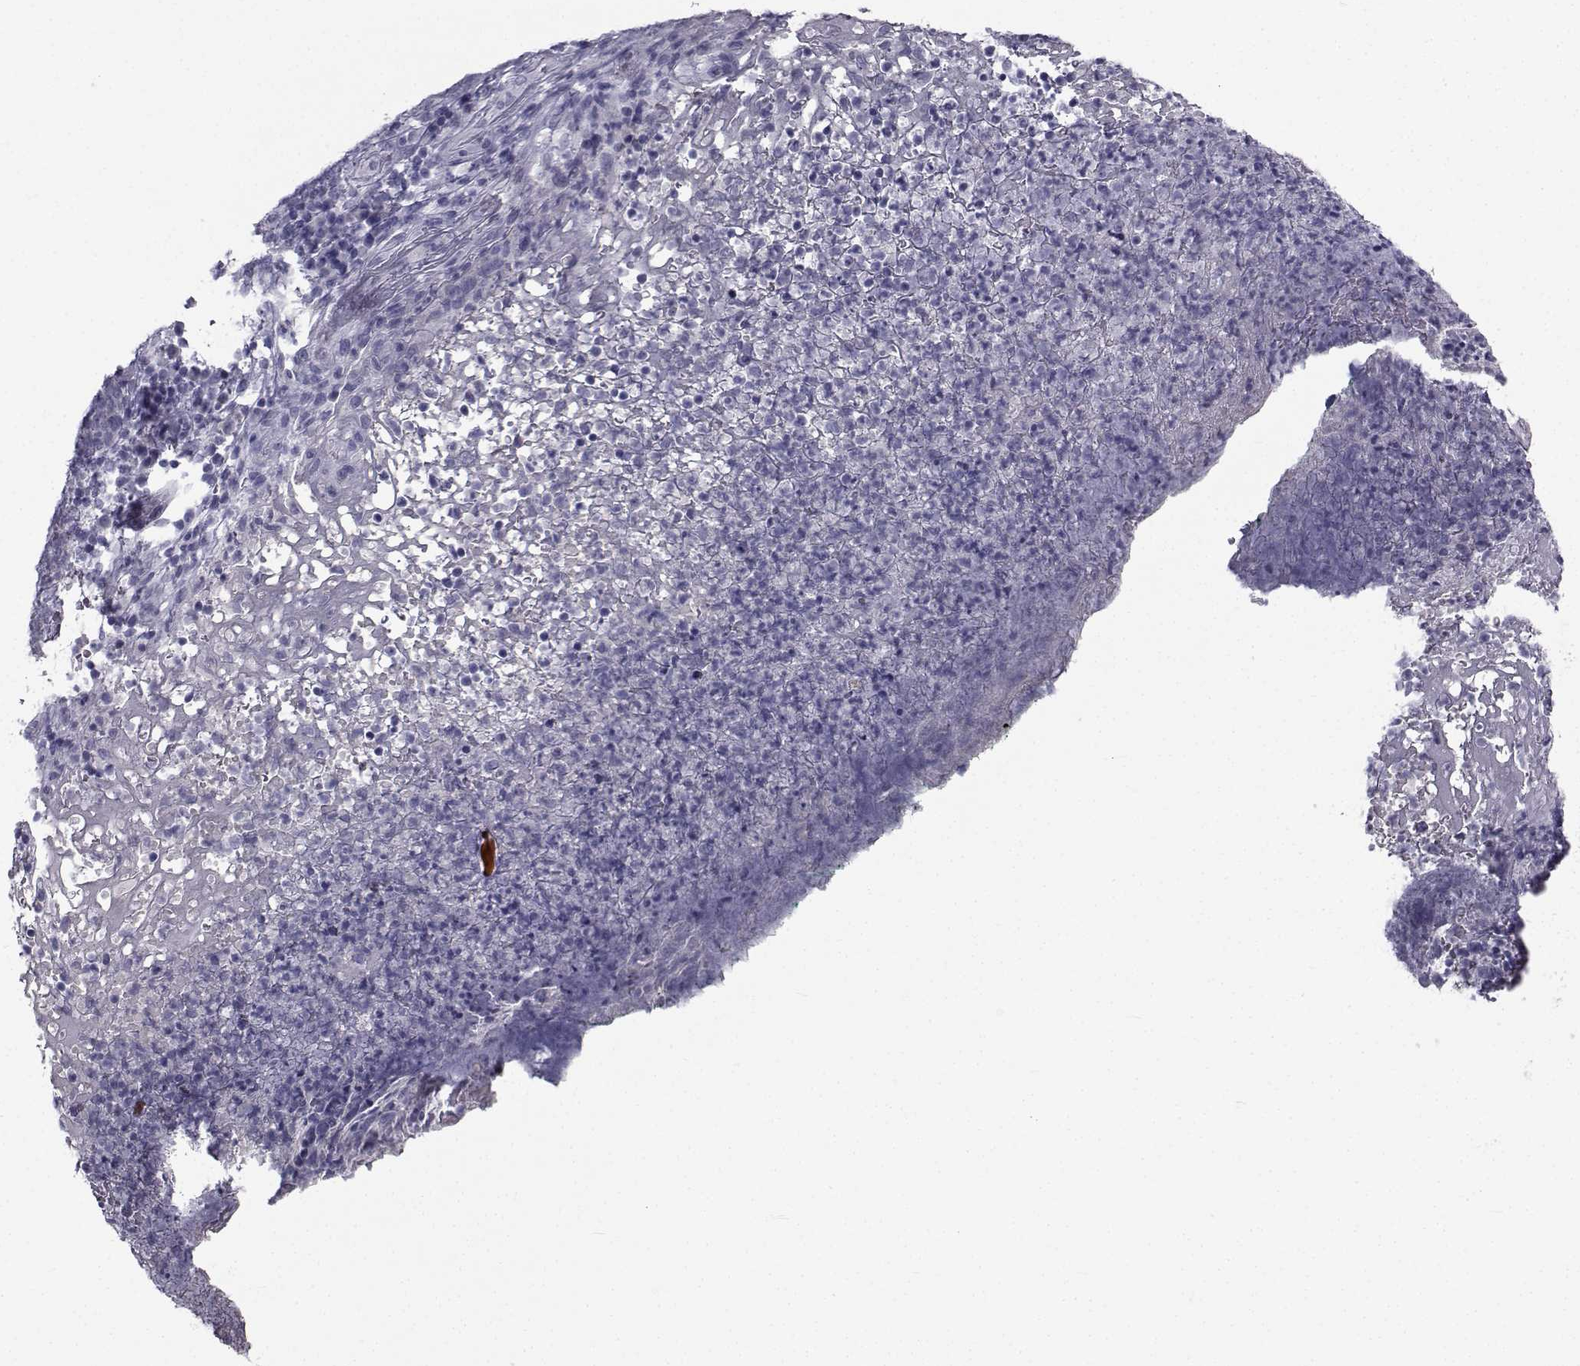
{"staining": {"intensity": "negative", "quantity": "none", "location": "none"}, "tissue": "skin cancer", "cell_type": "Tumor cells", "image_type": "cancer", "snomed": [{"axis": "morphology", "description": "Squamous cell carcinoma, NOS"}, {"axis": "topography", "description": "Skin"}, {"axis": "topography", "description": "Anal"}], "caption": "Immunohistochemistry photomicrograph of human squamous cell carcinoma (skin) stained for a protein (brown), which demonstrates no expression in tumor cells. (Stains: DAB (3,3'-diaminobenzidine) immunohistochemistry with hematoxylin counter stain, Microscopy: brightfield microscopy at high magnification).", "gene": "FDXR", "patient": {"sex": "female", "age": 51}}